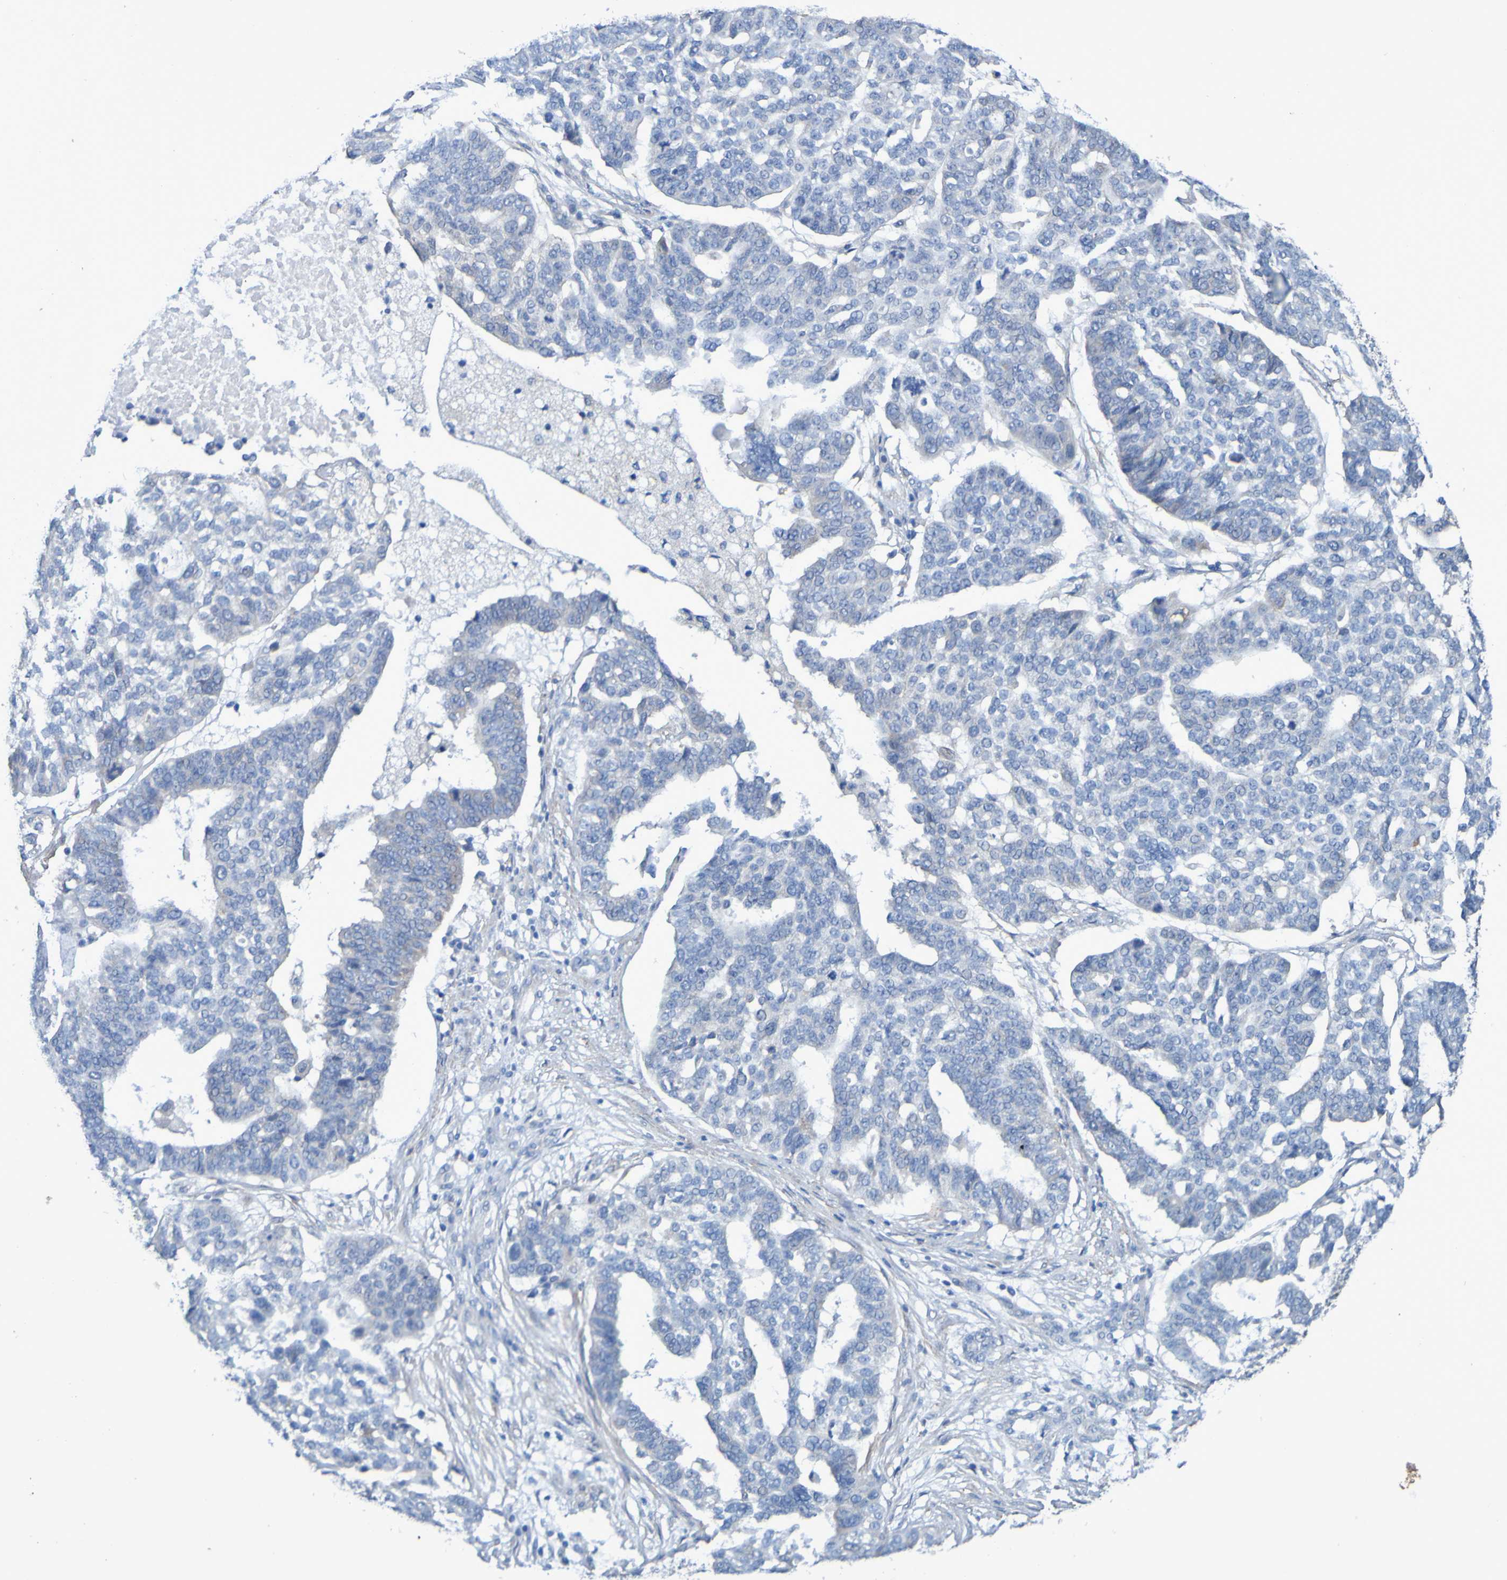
{"staining": {"intensity": "negative", "quantity": "none", "location": "none"}, "tissue": "ovarian cancer", "cell_type": "Tumor cells", "image_type": "cancer", "snomed": [{"axis": "morphology", "description": "Cystadenocarcinoma, serous, NOS"}, {"axis": "topography", "description": "Ovary"}], "caption": "Micrograph shows no significant protein staining in tumor cells of ovarian cancer.", "gene": "SRPRB", "patient": {"sex": "female", "age": 59}}